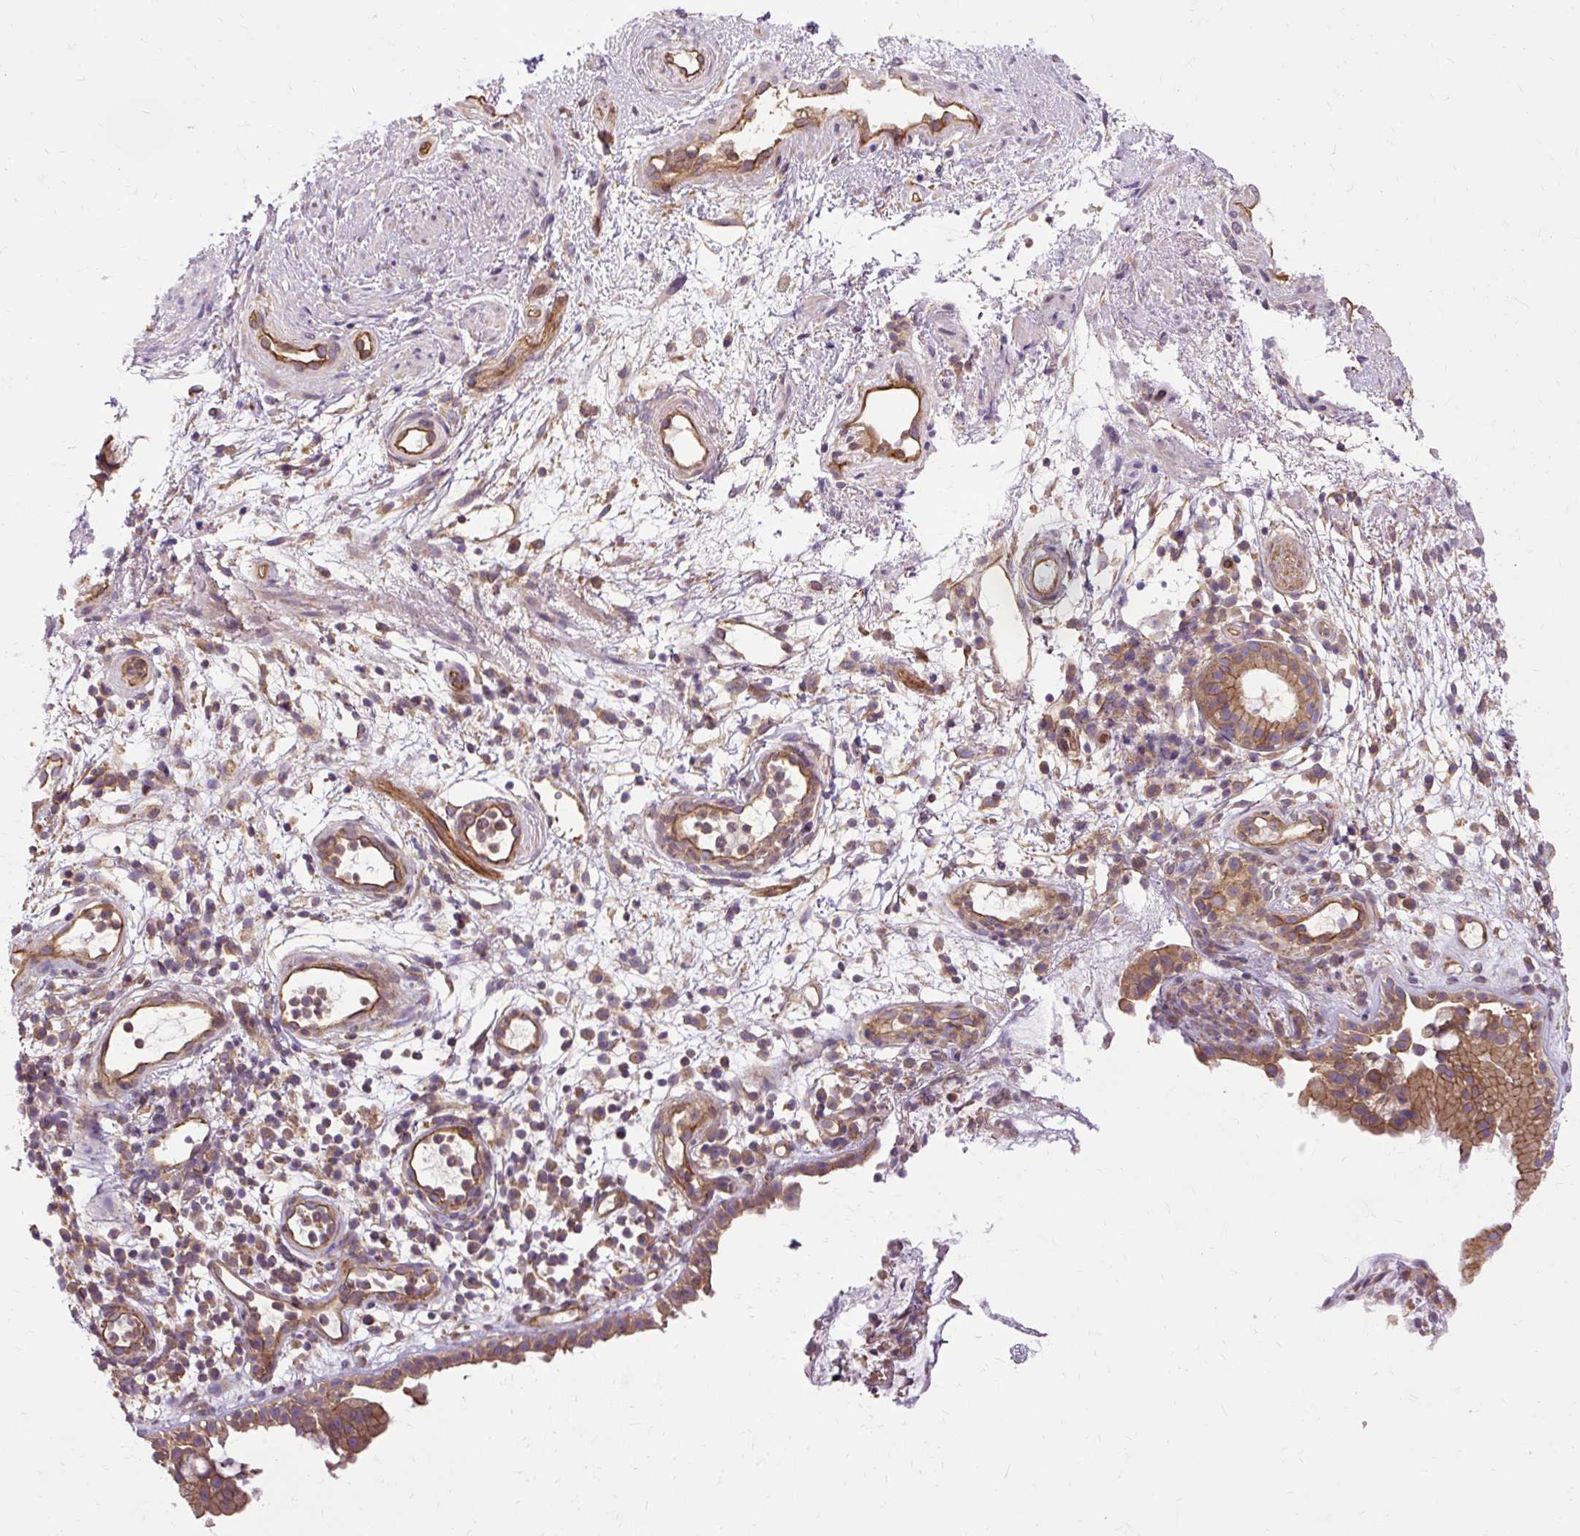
{"staining": {"intensity": "moderate", "quantity": "25%-75%", "location": "cytoplasmic/membranous"}, "tissue": "nasopharynx", "cell_type": "Respiratory epithelial cells", "image_type": "normal", "snomed": [{"axis": "morphology", "description": "Normal tissue, NOS"}, {"axis": "morphology", "description": "Inflammation, NOS"}, {"axis": "topography", "description": "Nasopharynx"}], "caption": "Protein staining displays moderate cytoplasmic/membranous staining in approximately 25%-75% of respiratory epithelial cells in unremarkable nasopharynx.", "gene": "CCDC93", "patient": {"sex": "male", "age": 54}}